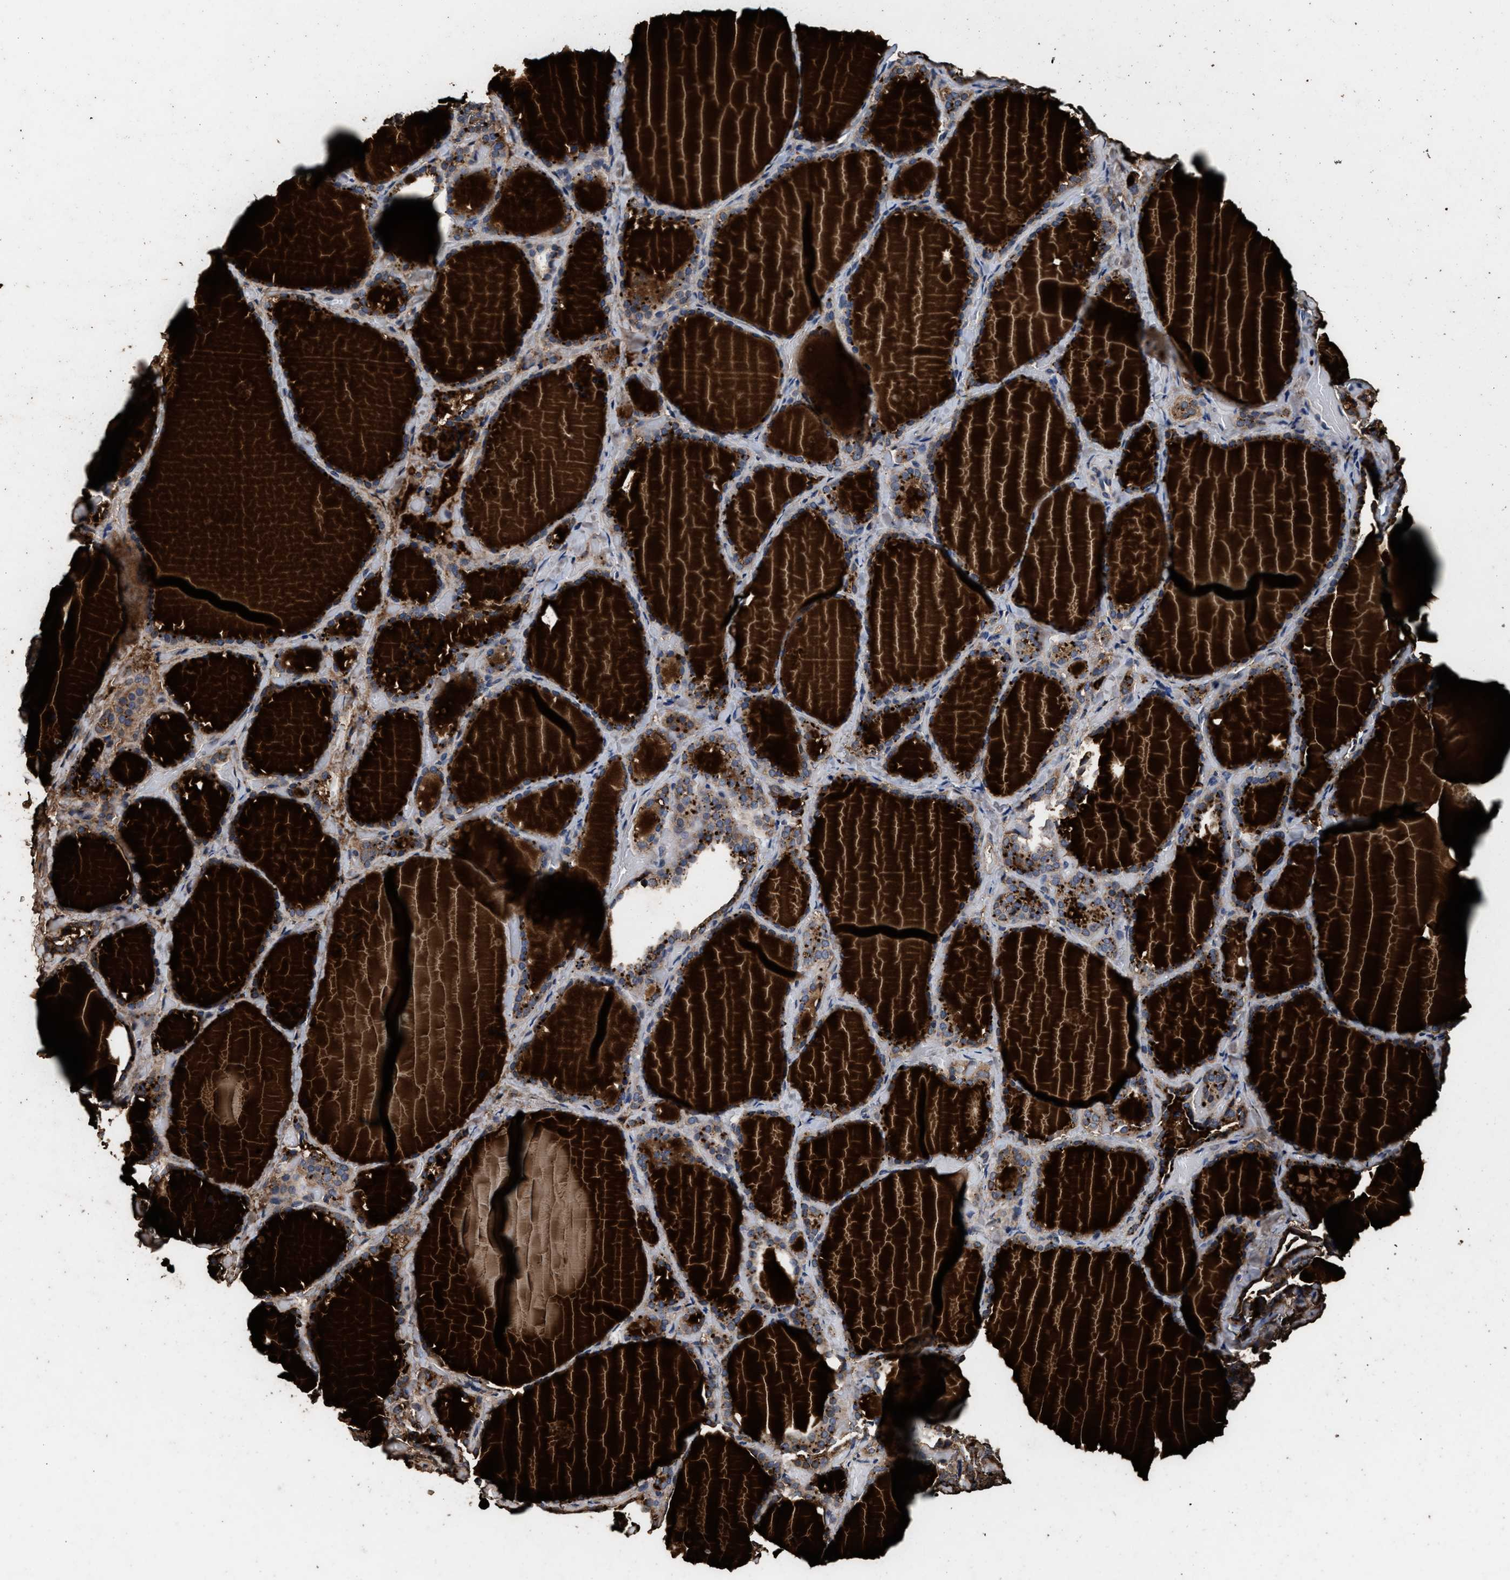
{"staining": {"intensity": "moderate", "quantity": ">75%", "location": "cytoplasmic/membranous"}, "tissue": "thyroid gland", "cell_type": "Glandular cells", "image_type": "normal", "snomed": [{"axis": "morphology", "description": "Normal tissue, NOS"}, {"axis": "topography", "description": "Thyroid gland"}], "caption": "About >75% of glandular cells in benign human thyroid gland reveal moderate cytoplasmic/membranous protein positivity as visualized by brown immunohistochemical staining.", "gene": "ENSG00000286112", "patient": {"sex": "female", "age": 44}}